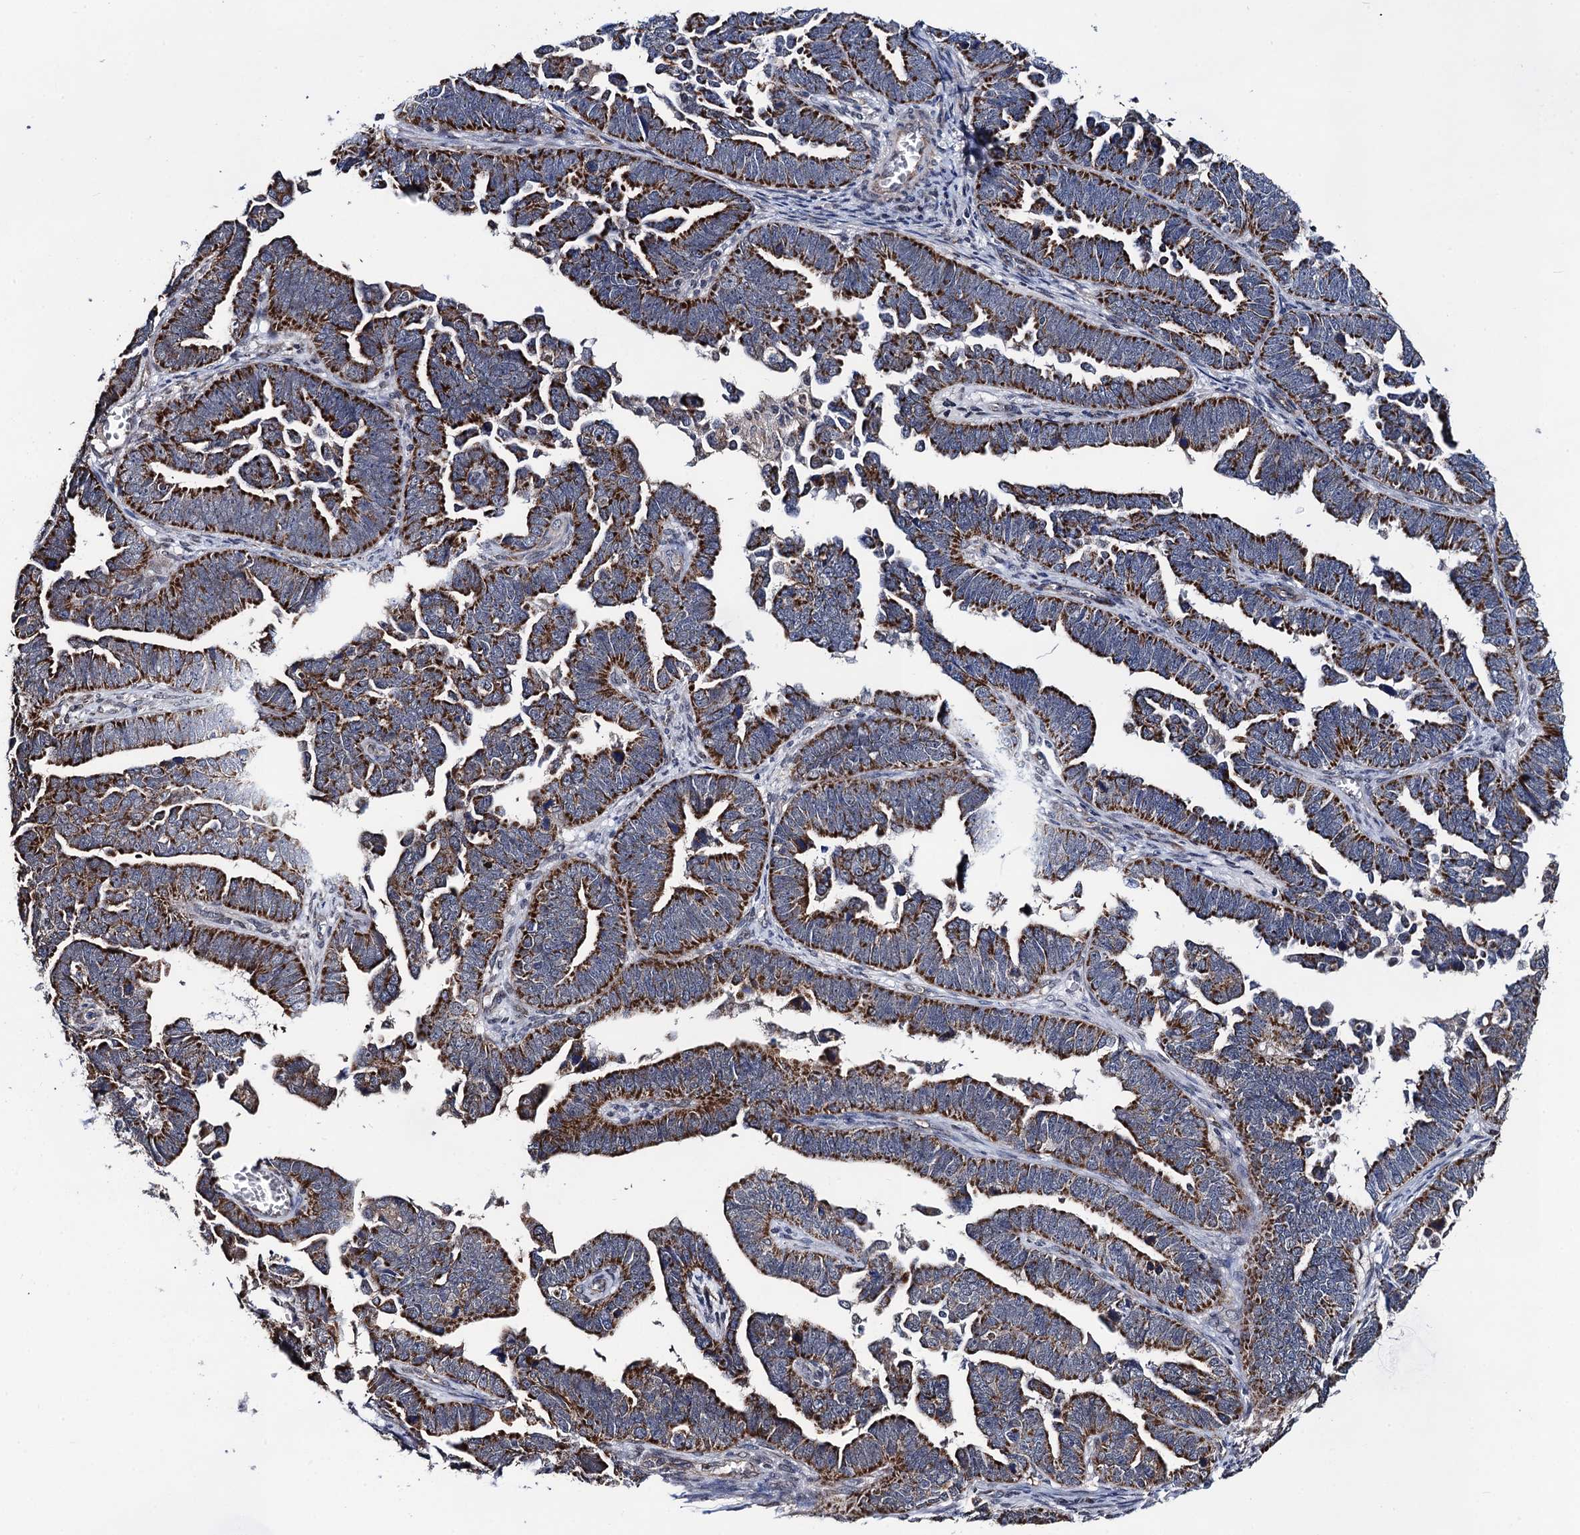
{"staining": {"intensity": "strong", "quantity": ">75%", "location": "cytoplasmic/membranous"}, "tissue": "endometrial cancer", "cell_type": "Tumor cells", "image_type": "cancer", "snomed": [{"axis": "morphology", "description": "Adenocarcinoma, NOS"}, {"axis": "topography", "description": "Endometrium"}], "caption": "A brown stain labels strong cytoplasmic/membranous positivity of a protein in human endometrial cancer (adenocarcinoma) tumor cells.", "gene": "PTCD3", "patient": {"sex": "female", "age": 75}}